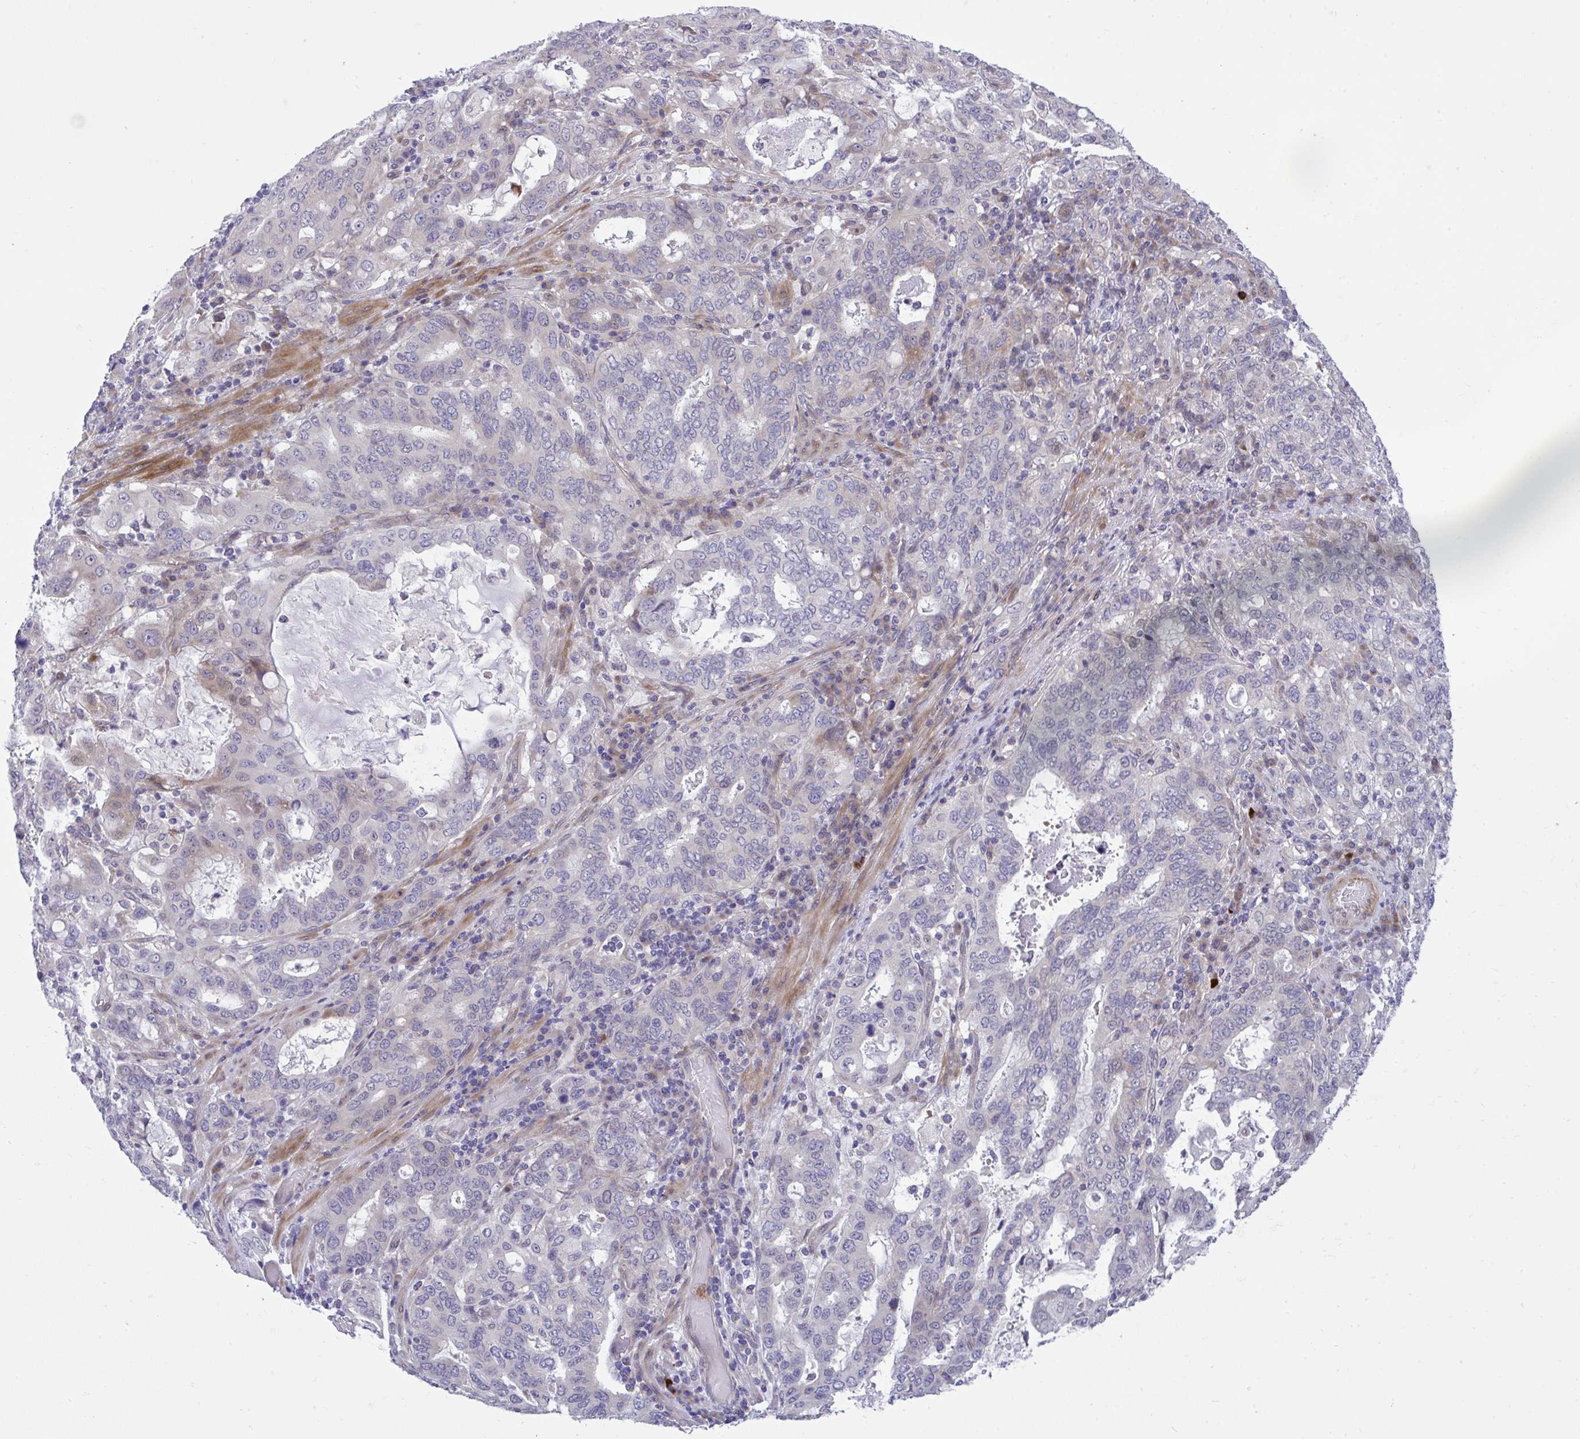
{"staining": {"intensity": "negative", "quantity": "none", "location": "none"}, "tissue": "stomach cancer", "cell_type": "Tumor cells", "image_type": "cancer", "snomed": [{"axis": "morphology", "description": "Adenocarcinoma, NOS"}, {"axis": "topography", "description": "Stomach, upper"}, {"axis": "topography", "description": "Stomach"}], "caption": "This micrograph is of adenocarcinoma (stomach) stained with IHC to label a protein in brown with the nuclei are counter-stained blue. There is no expression in tumor cells. Nuclei are stained in blue.", "gene": "HMBOX1", "patient": {"sex": "male", "age": 62}}